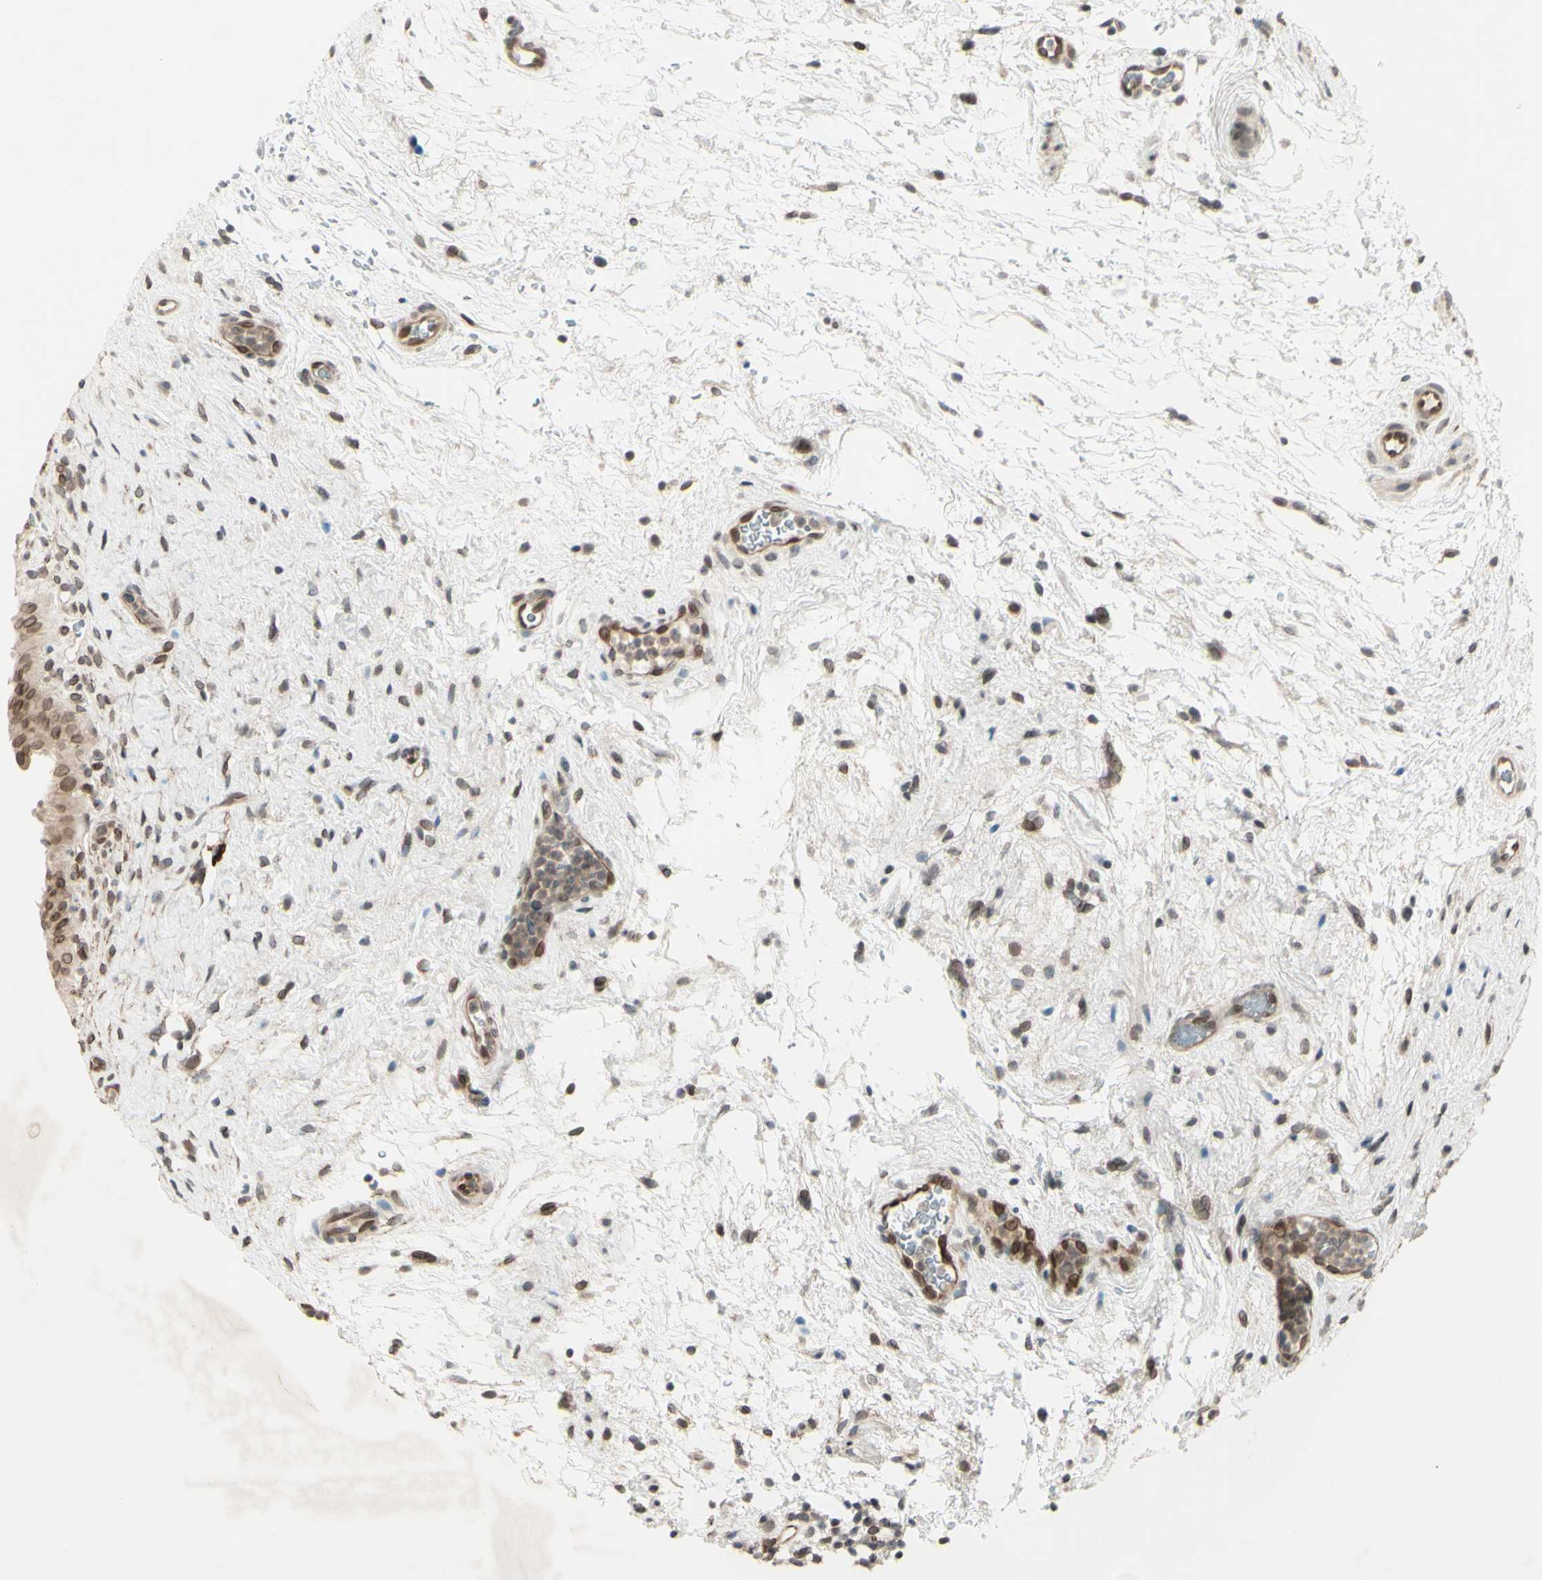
{"staining": {"intensity": "moderate", "quantity": ">75%", "location": "cytoplasmic/membranous,nuclear"}, "tissue": "urinary bladder", "cell_type": "Urothelial cells", "image_type": "normal", "snomed": [{"axis": "morphology", "description": "Normal tissue, NOS"}, {"axis": "morphology", "description": "Urothelial carcinoma, High grade"}, {"axis": "topography", "description": "Urinary bladder"}], "caption": "This is a histology image of IHC staining of unremarkable urinary bladder, which shows moderate positivity in the cytoplasmic/membranous,nuclear of urothelial cells.", "gene": "MLF2", "patient": {"sex": "male", "age": 46}}